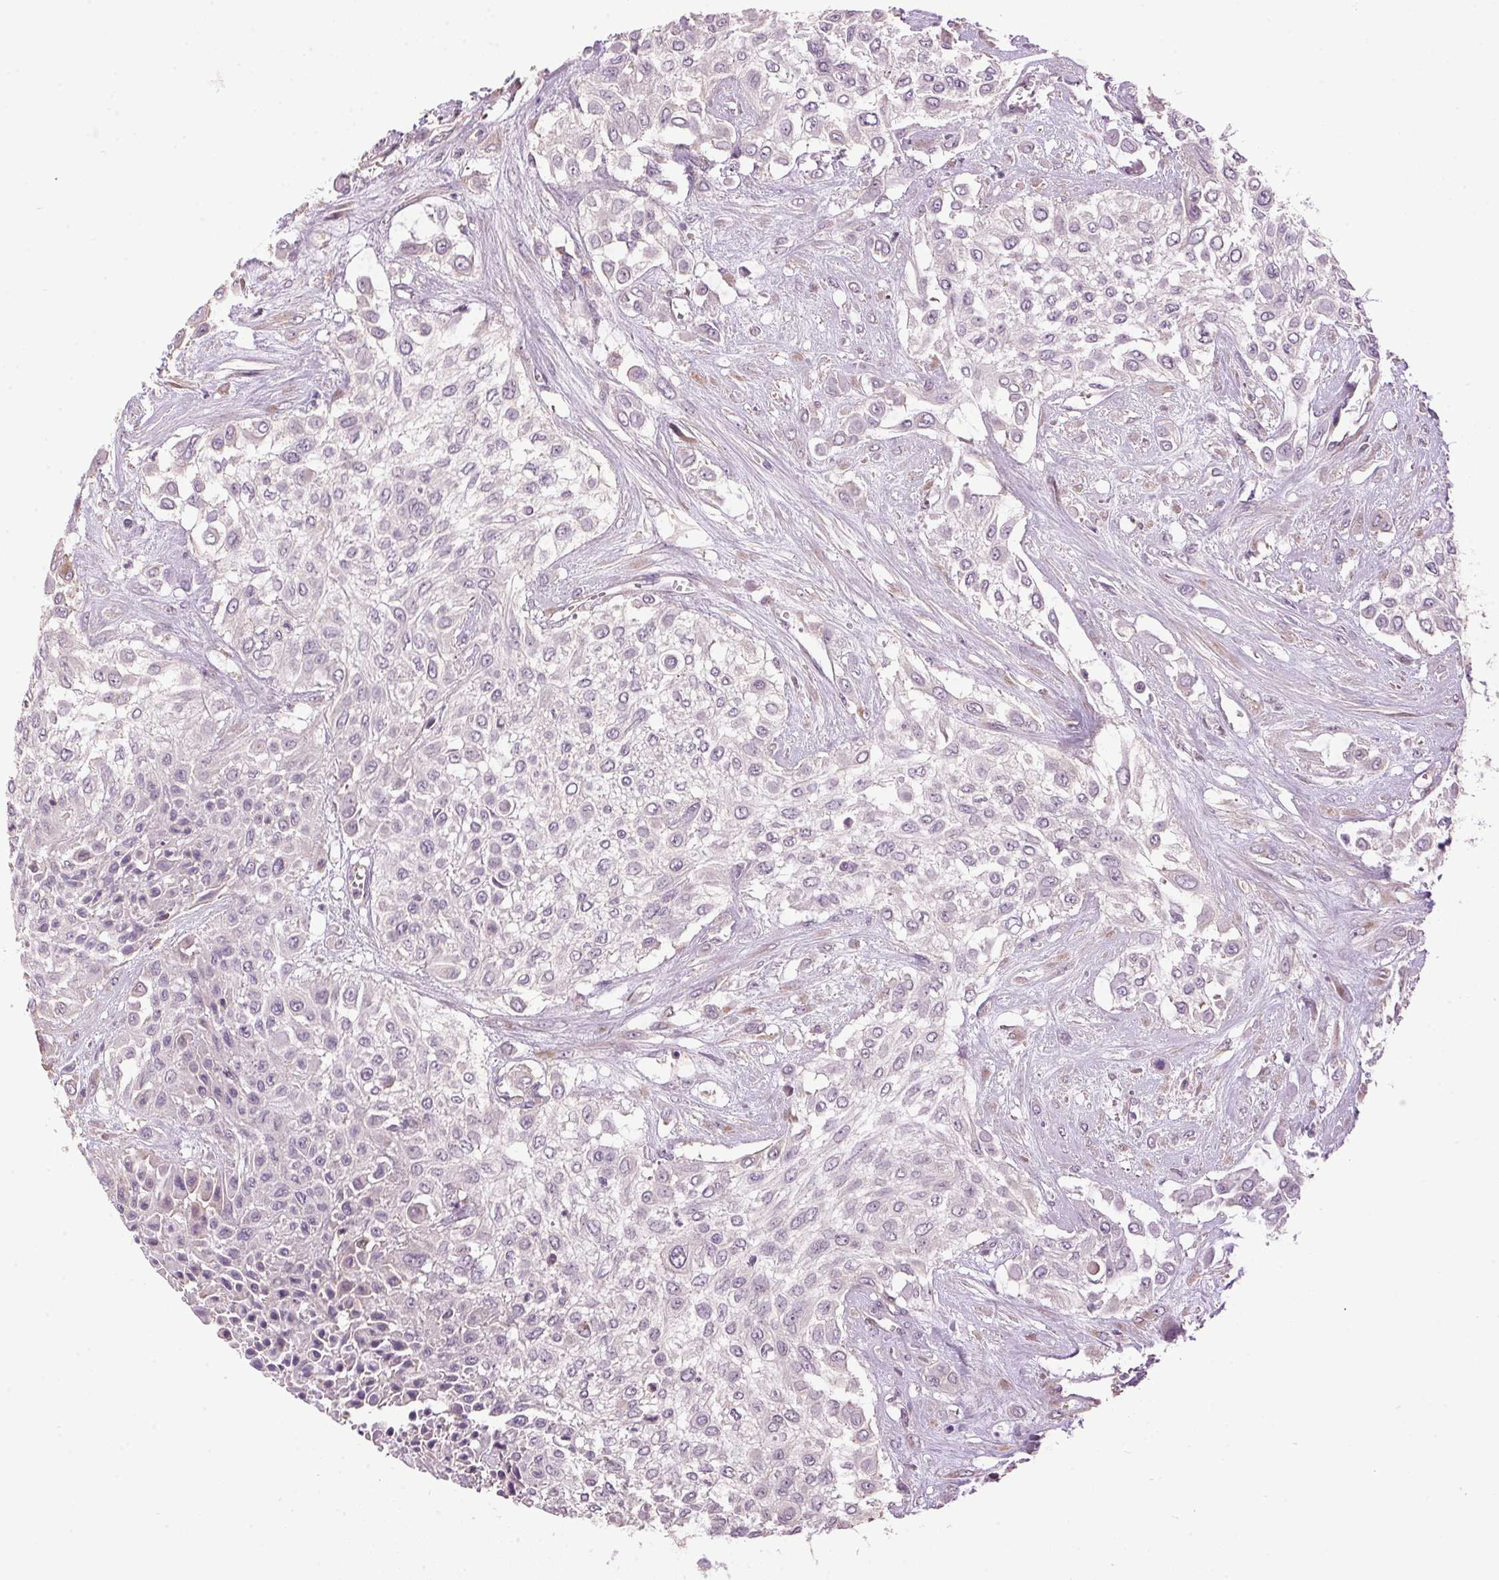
{"staining": {"intensity": "weak", "quantity": "<25%", "location": "cytoplasmic/membranous"}, "tissue": "urothelial cancer", "cell_type": "Tumor cells", "image_type": "cancer", "snomed": [{"axis": "morphology", "description": "Urothelial carcinoma, High grade"}, {"axis": "topography", "description": "Urinary bladder"}], "caption": "The histopathology image displays no staining of tumor cells in urothelial cancer. (Immunohistochemistry, brightfield microscopy, high magnification).", "gene": "GOLPH3", "patient": {"sex": "male", "age": 57}}